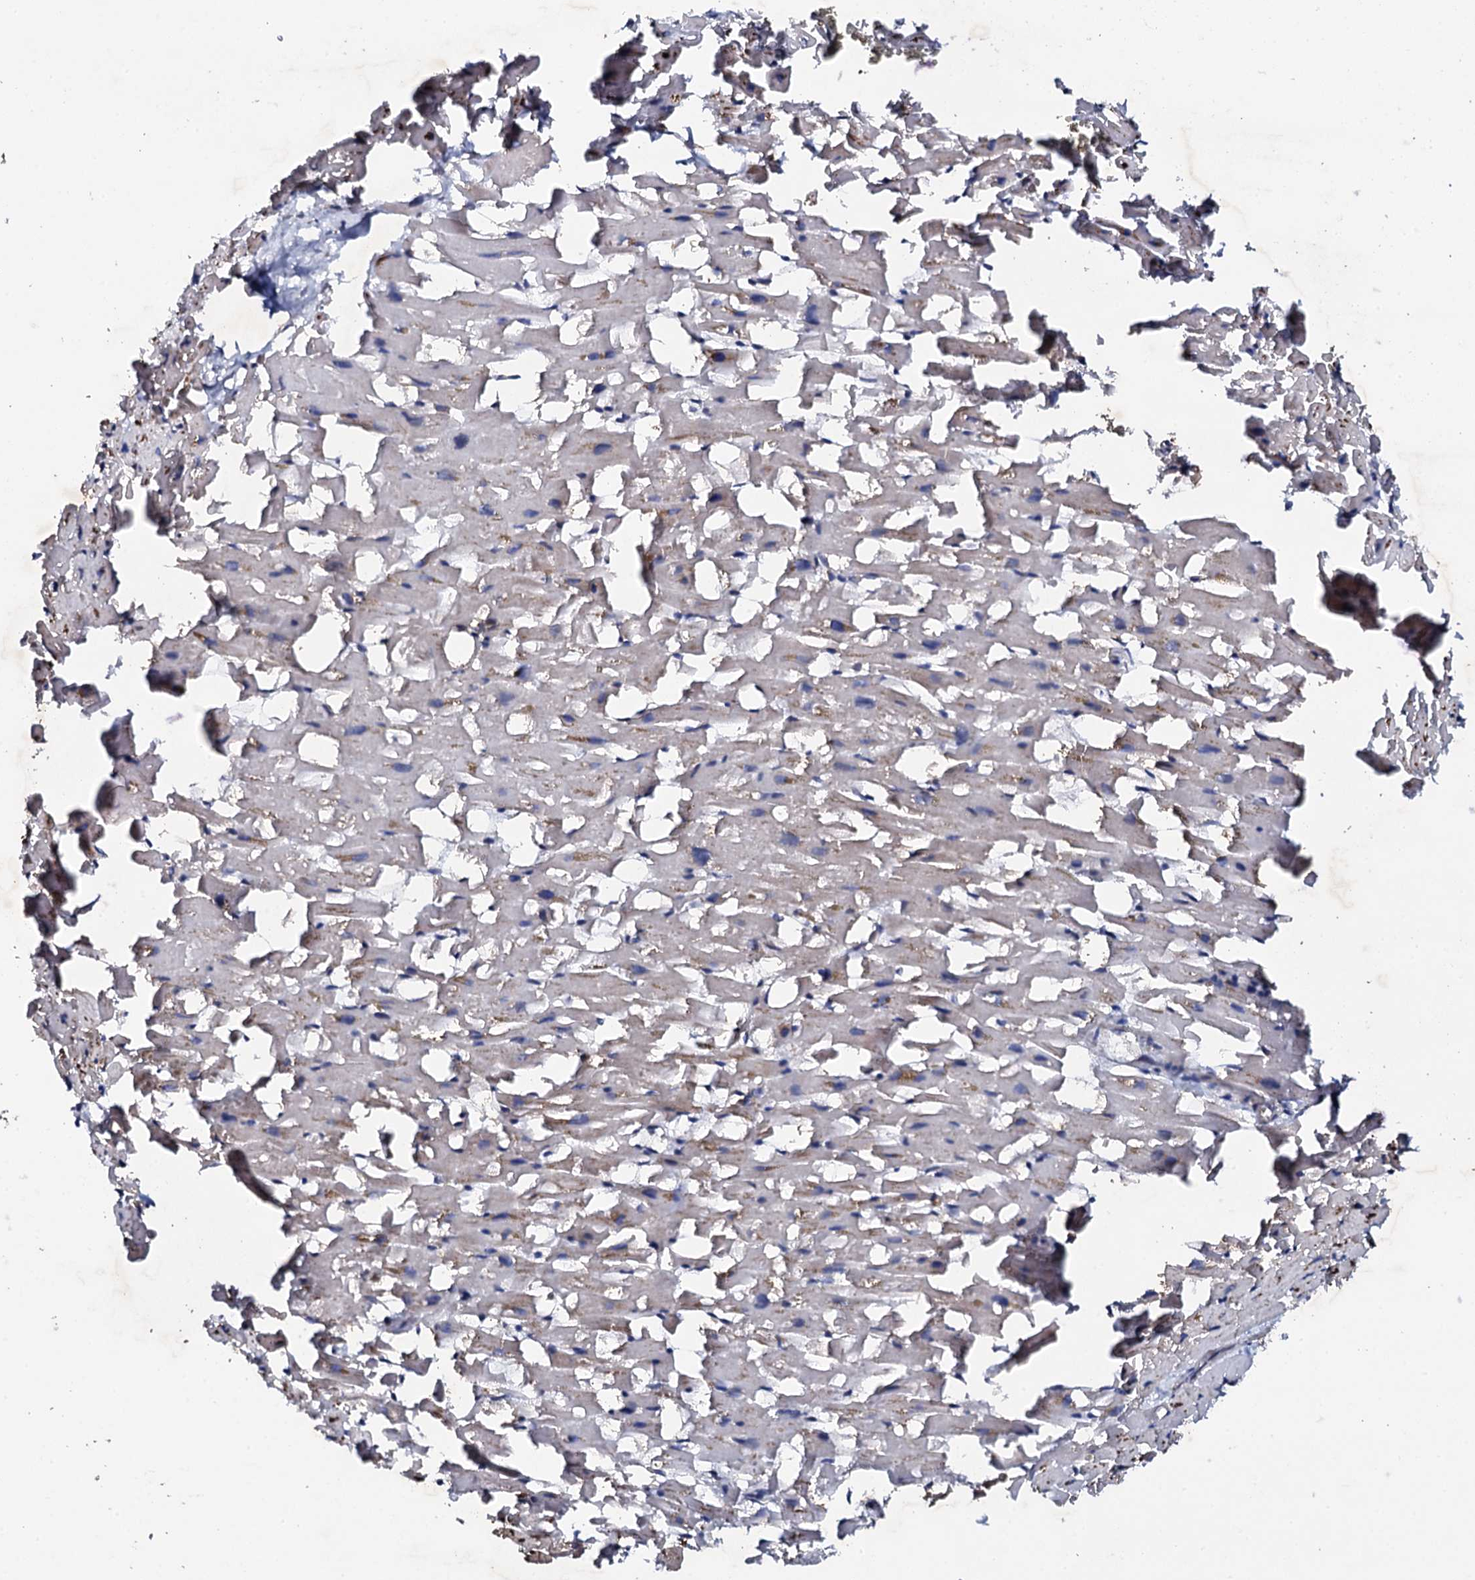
{"staining": {"intensity": "moderate", "quantity": "<25%", "location": "cytoplasmic/membranous"}, "tissue": "heart muscle", "cell_type": "Cardiomyocytes", "image_type": "normal", "snomed": [{"axis": "morphology", "description": "Normal tissue, NOS"}, {"axis": "topography", "description": "Heart"}], "caption": "A low amount of moderate cytoplasmic/membranous expression is appreciated in approximately <25% of cardiomyocytes in benign heart muscle. (IHC, brightfield microscopy, high magnification).", "gene": "FAM111A", "patient": {"sex": "female", "age": 64}}